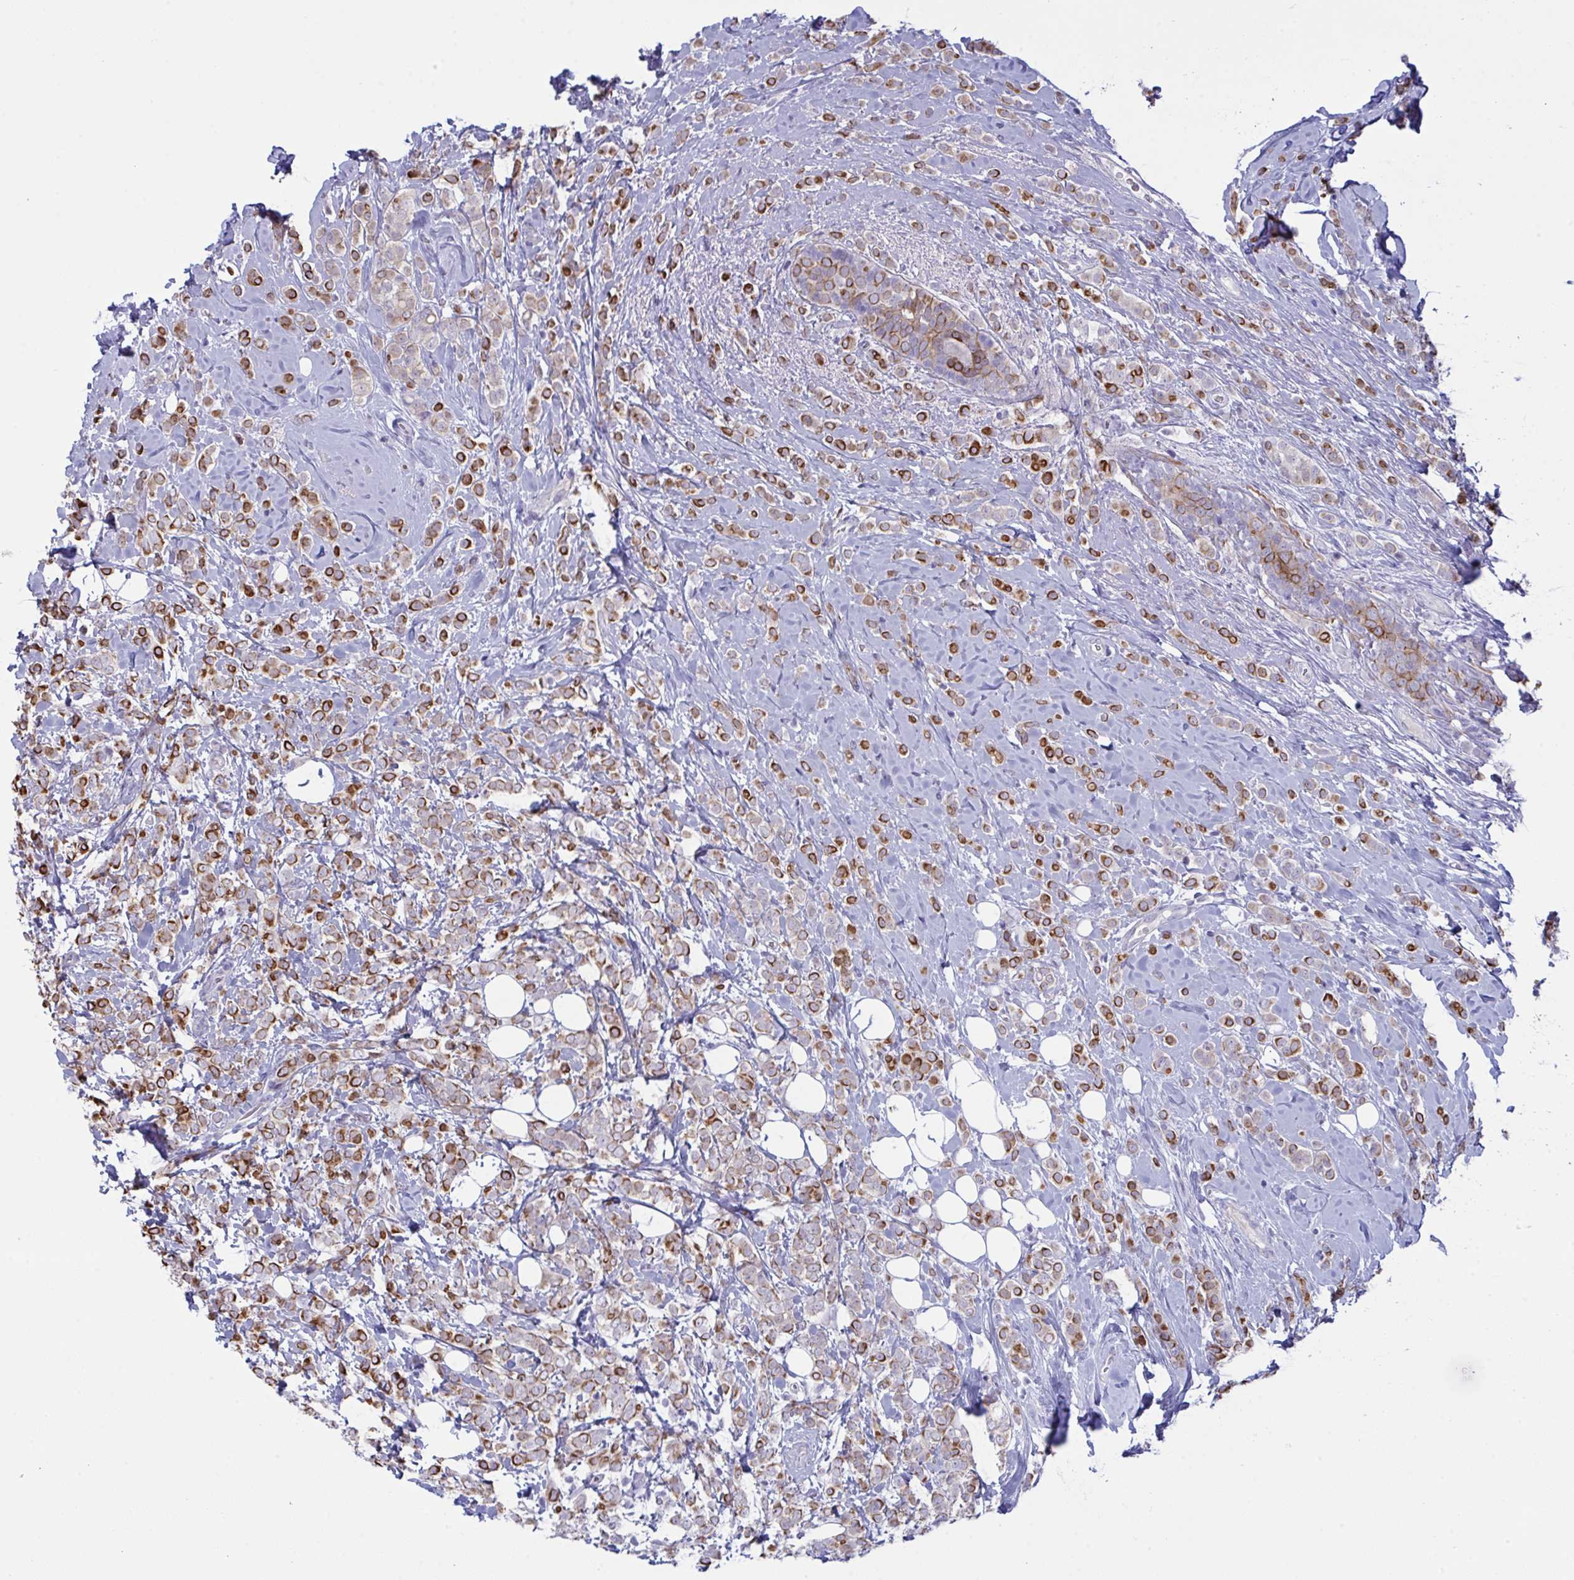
{"staining": {"intensity": "strong", "quantity": "25%-75%", "location": "cytoplasmic/membranous"}, "tissue": "breast cancer", "cell_type": "Tumor cells", "image_type": "cancer", "snomed": [{"axis": "morphology", "description": "Lobular carcinoma"}, {"axis": "topography", "description": "Breast"}], "caption": "Immunohistochemistry of human breast cancer (lobular carcinoma) shows high levels of strong cytoplasmic/membranous staining in about 25%-75% of tumor cells. The staining is performed using DAB brown chromogen to label protein expression. The nuclei are counter-stained blue using hematoxylin.", "gene": "TENT5D", "patient": {"sex": "female", "age": 49}}